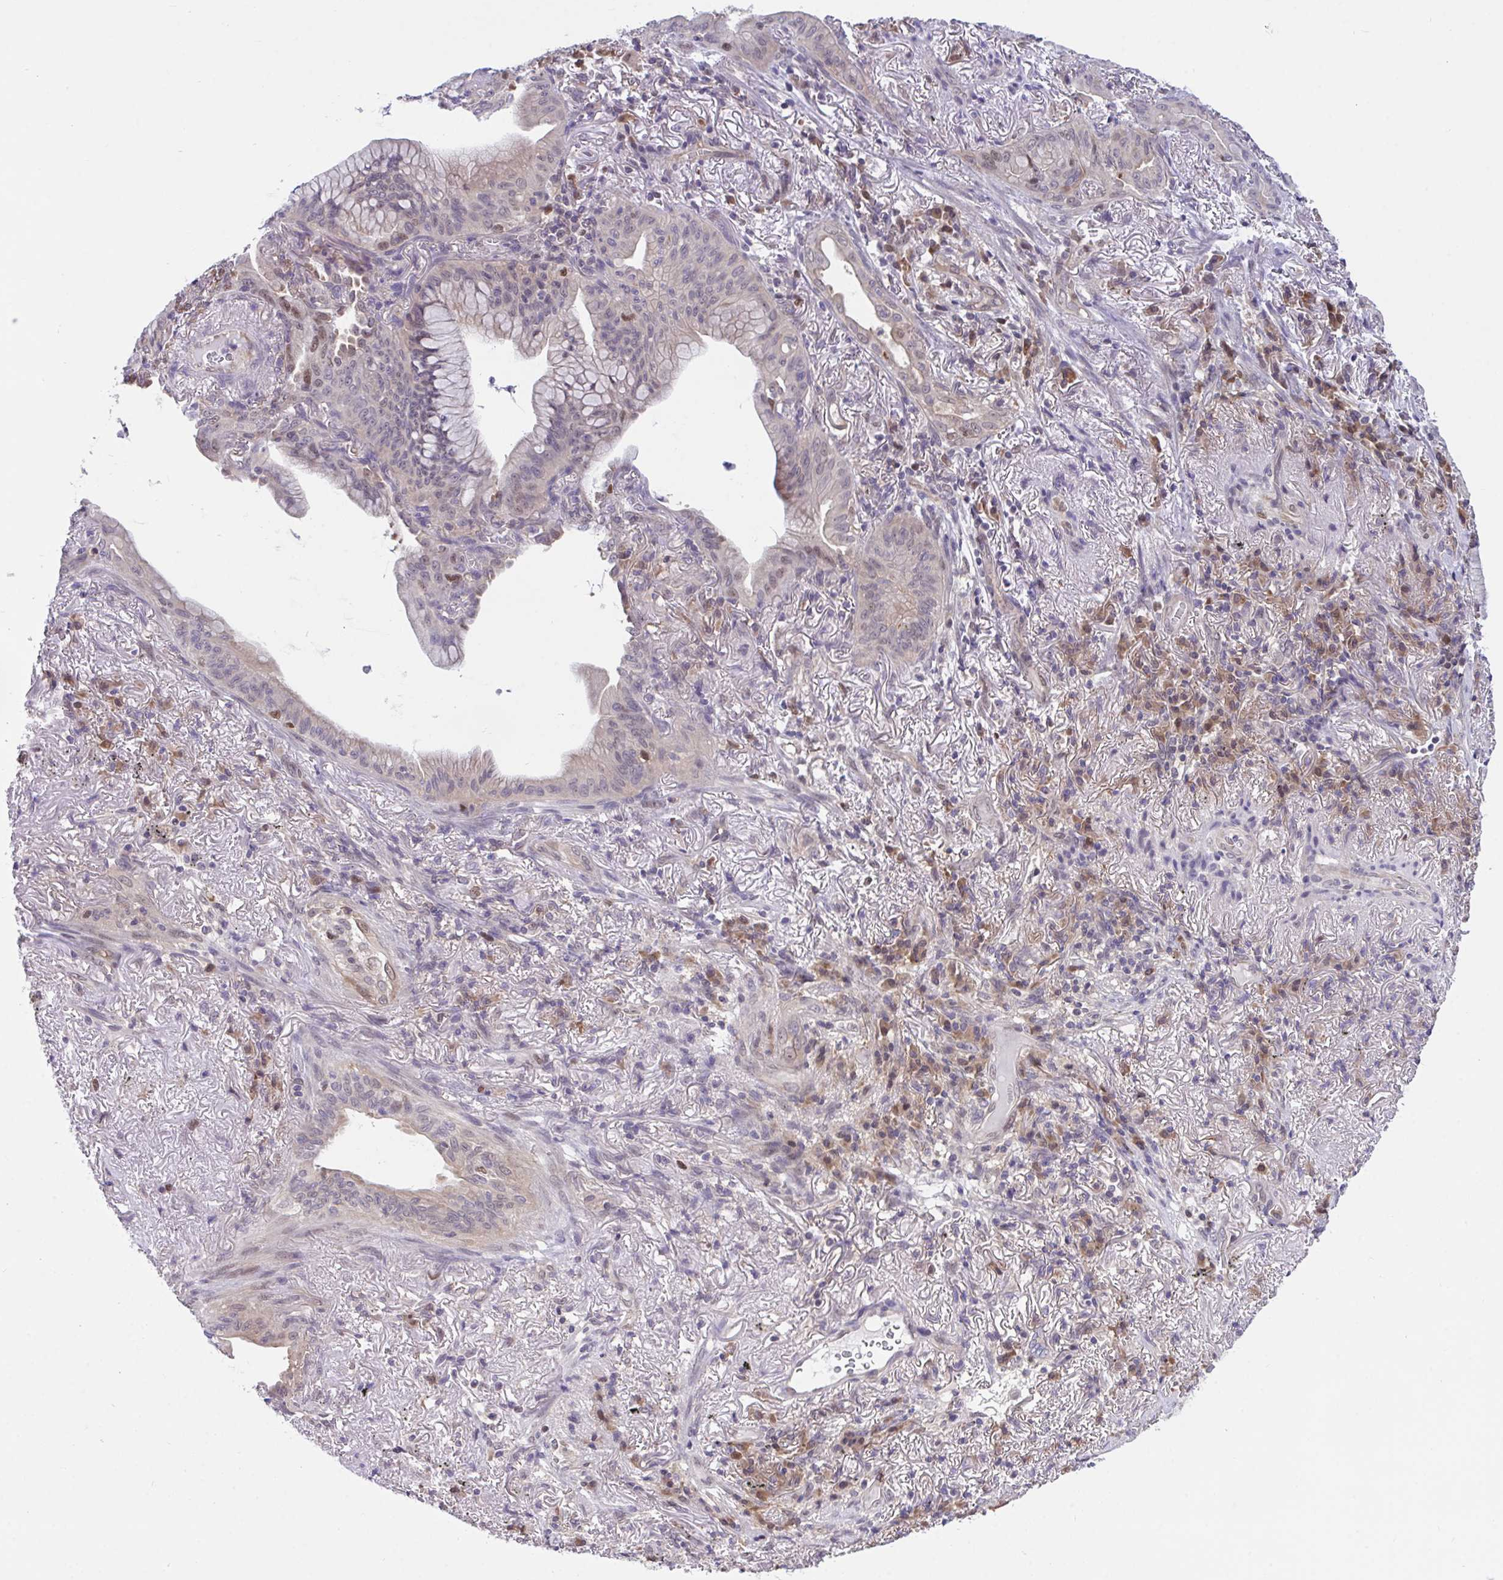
{"staining": {"intensity": "moderate", "quantity": "<25%", "location": "nuclear"}, "tissue": "lung cancer", "cell_type": "Tumor cells", "image_type": "cancer", "snomed": [{"axis": "morphology", "description": "Adenocarcinoma, NOS"}, {"axis": "topography", "description": "Lung"}], "caption": "Lung cancer (adenocarcinoma) tissue displays moderate nuclear staining in approximately <25% of tumor cells (DAB (3,3'-diaminobenzidine) IHC with brightfield microscopy, high magnification).", "gene": "ZNF444", "patient": {"sex": "male", "age": 77}}